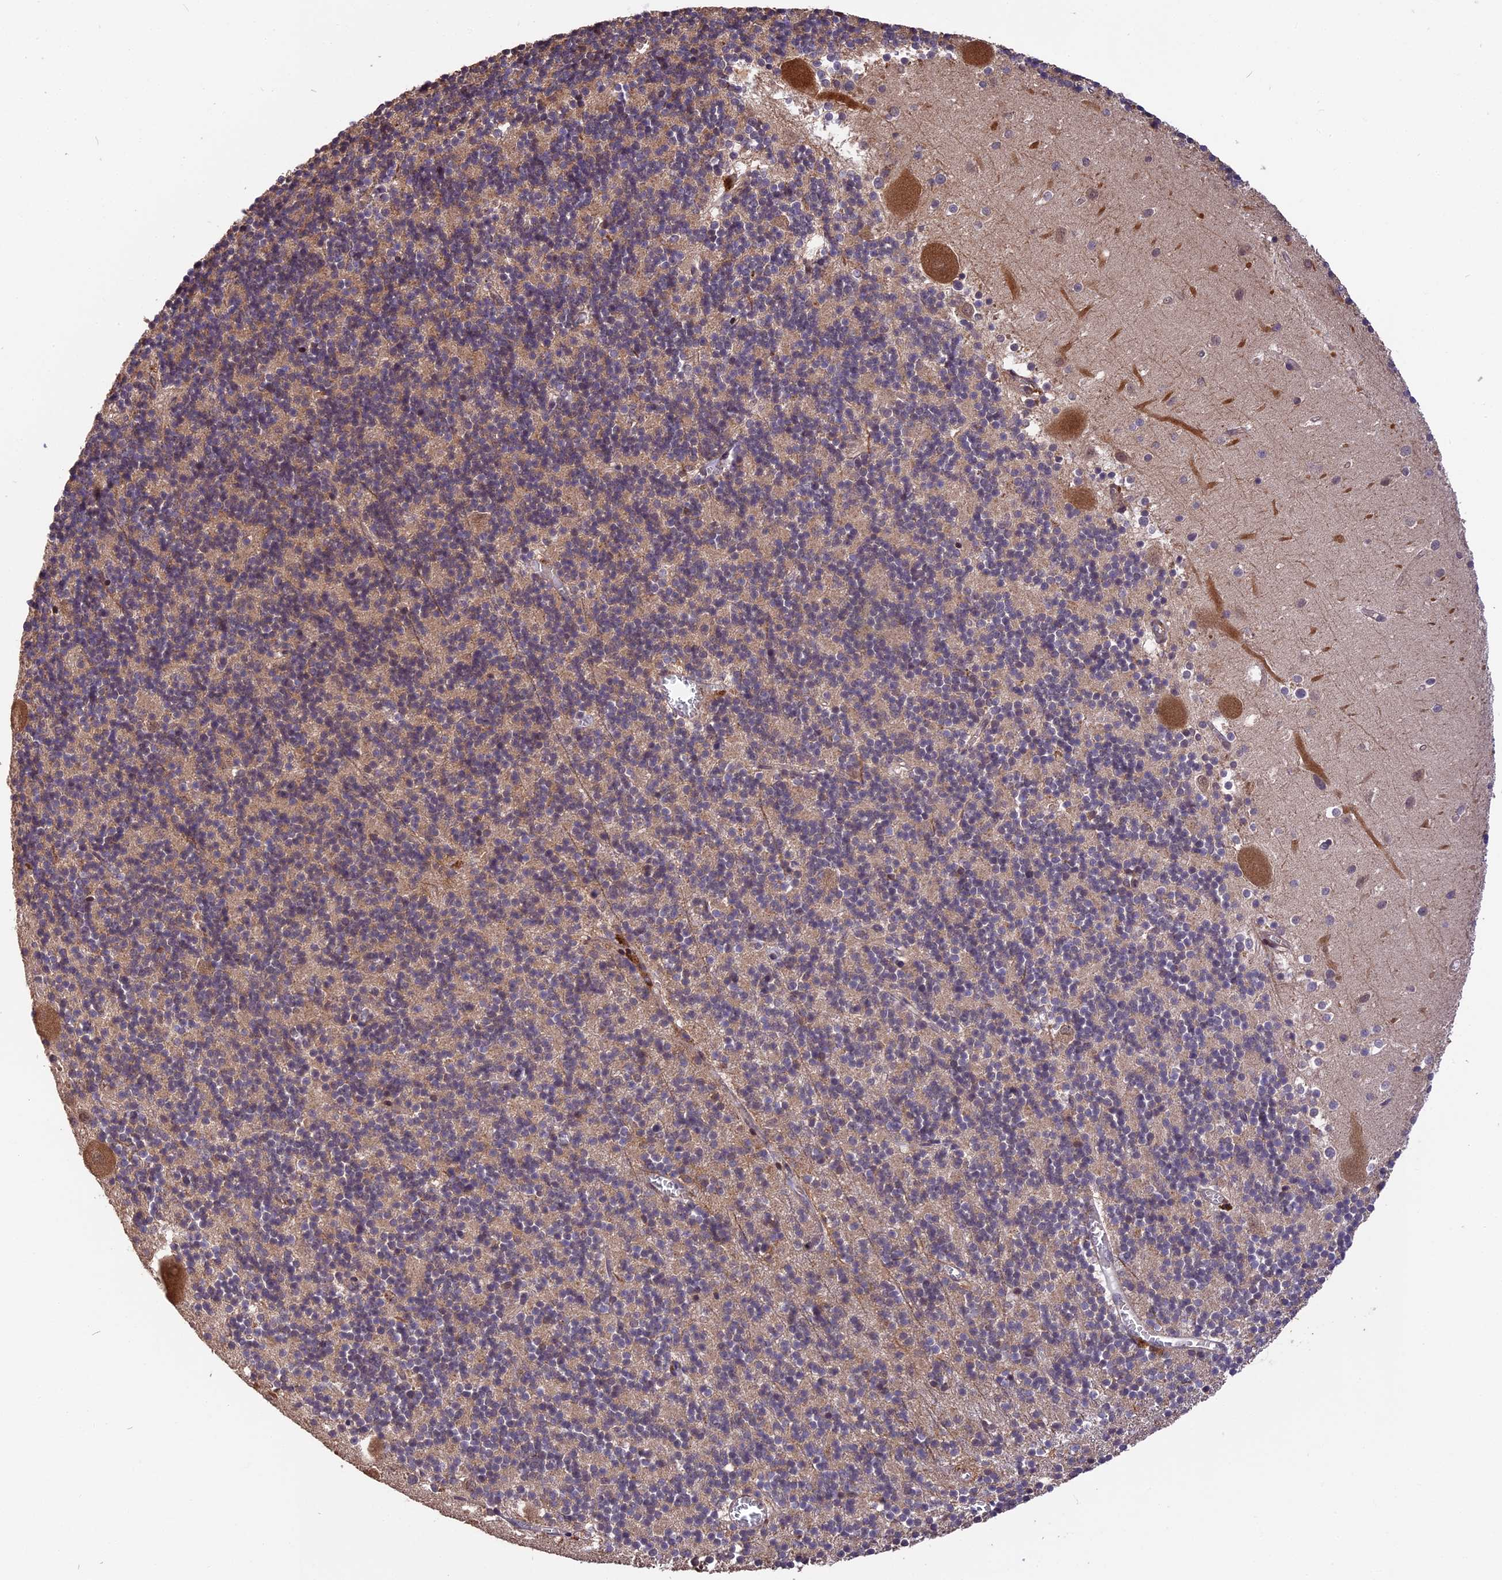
{"staining": {"intensity": "weak", "quantity": "25%-75%", "location": "cytoplasmic/membranous"}, "tissue": "cerebellum", "cell_type": "Cells in granular layer", "image_type": "normal", "snomed": [{"axis": "morphology", "description": "Normal tissue, NOS"}, {"axis": "topography", "description": "Cerebellum"}], "caption": "Brown immunohistochemical staining in benign cerebellum demonstrates weak cytoplasmic/membranous staining in approximately 25%-75% of cells in granular layer.", "gene": "ESCO1", "patient": {"sex": "male", "age": 54}}